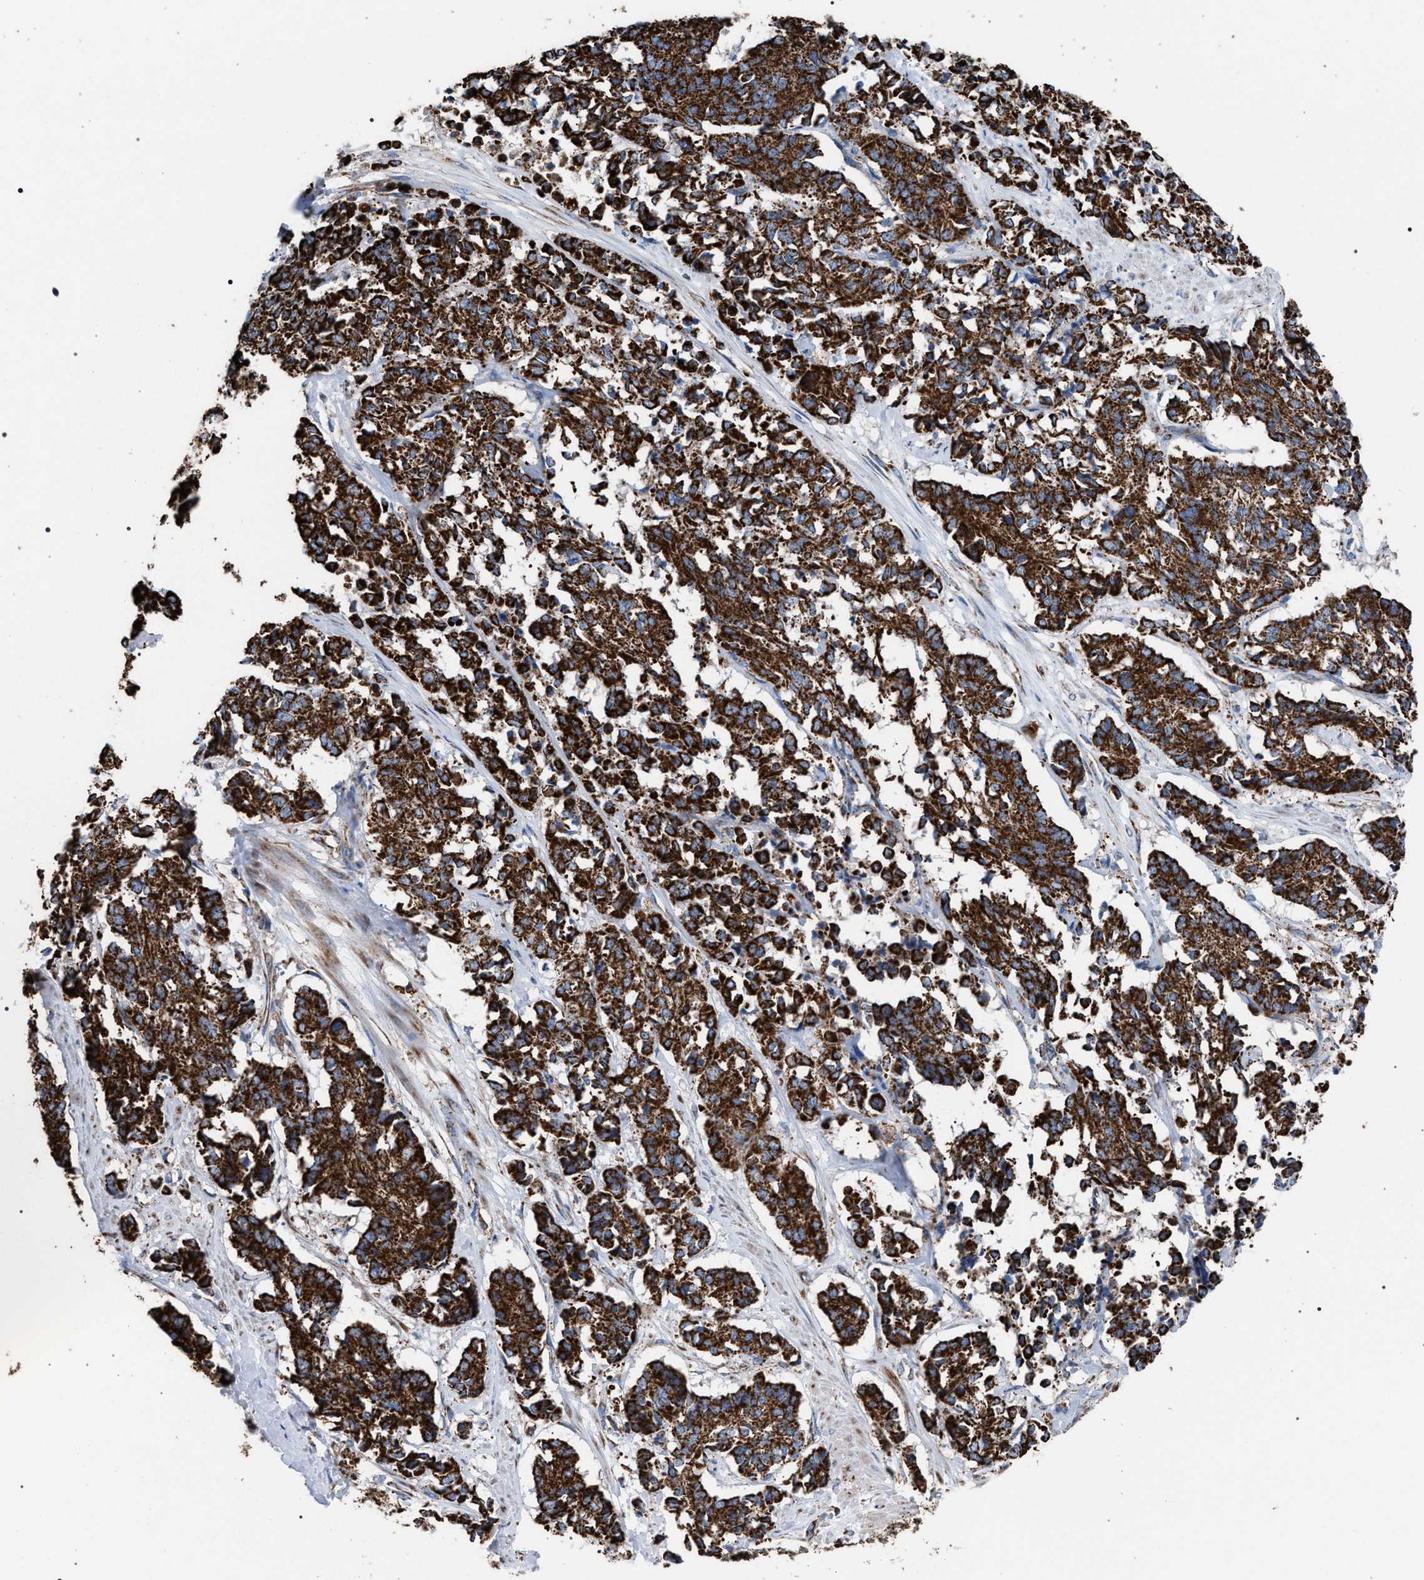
{"staining": {"intensity": "strong", "quantity": ">75%", "location": "cytoplasmic/membranous"}, "tissue": "cervical cancer", "cell_type": "Tumor cells", "image_type": "cancer", "snomed": [{"axis": "morphology", "description": "Squamous cell carcinoma, NOS"}, {"axis": "topography", "description": "Cervix"}], "caption": "A brown stain shows strong cytoplasmic/membranous expression of a protein in human cervical squamous cell carcinoma tumor cells. (DAB (3,3'-diaminobenzidine) IHC with brightfield microscopy, high magnification).", "gene": "VPS13A", "patient": {"sex": "female", "age": 35}}